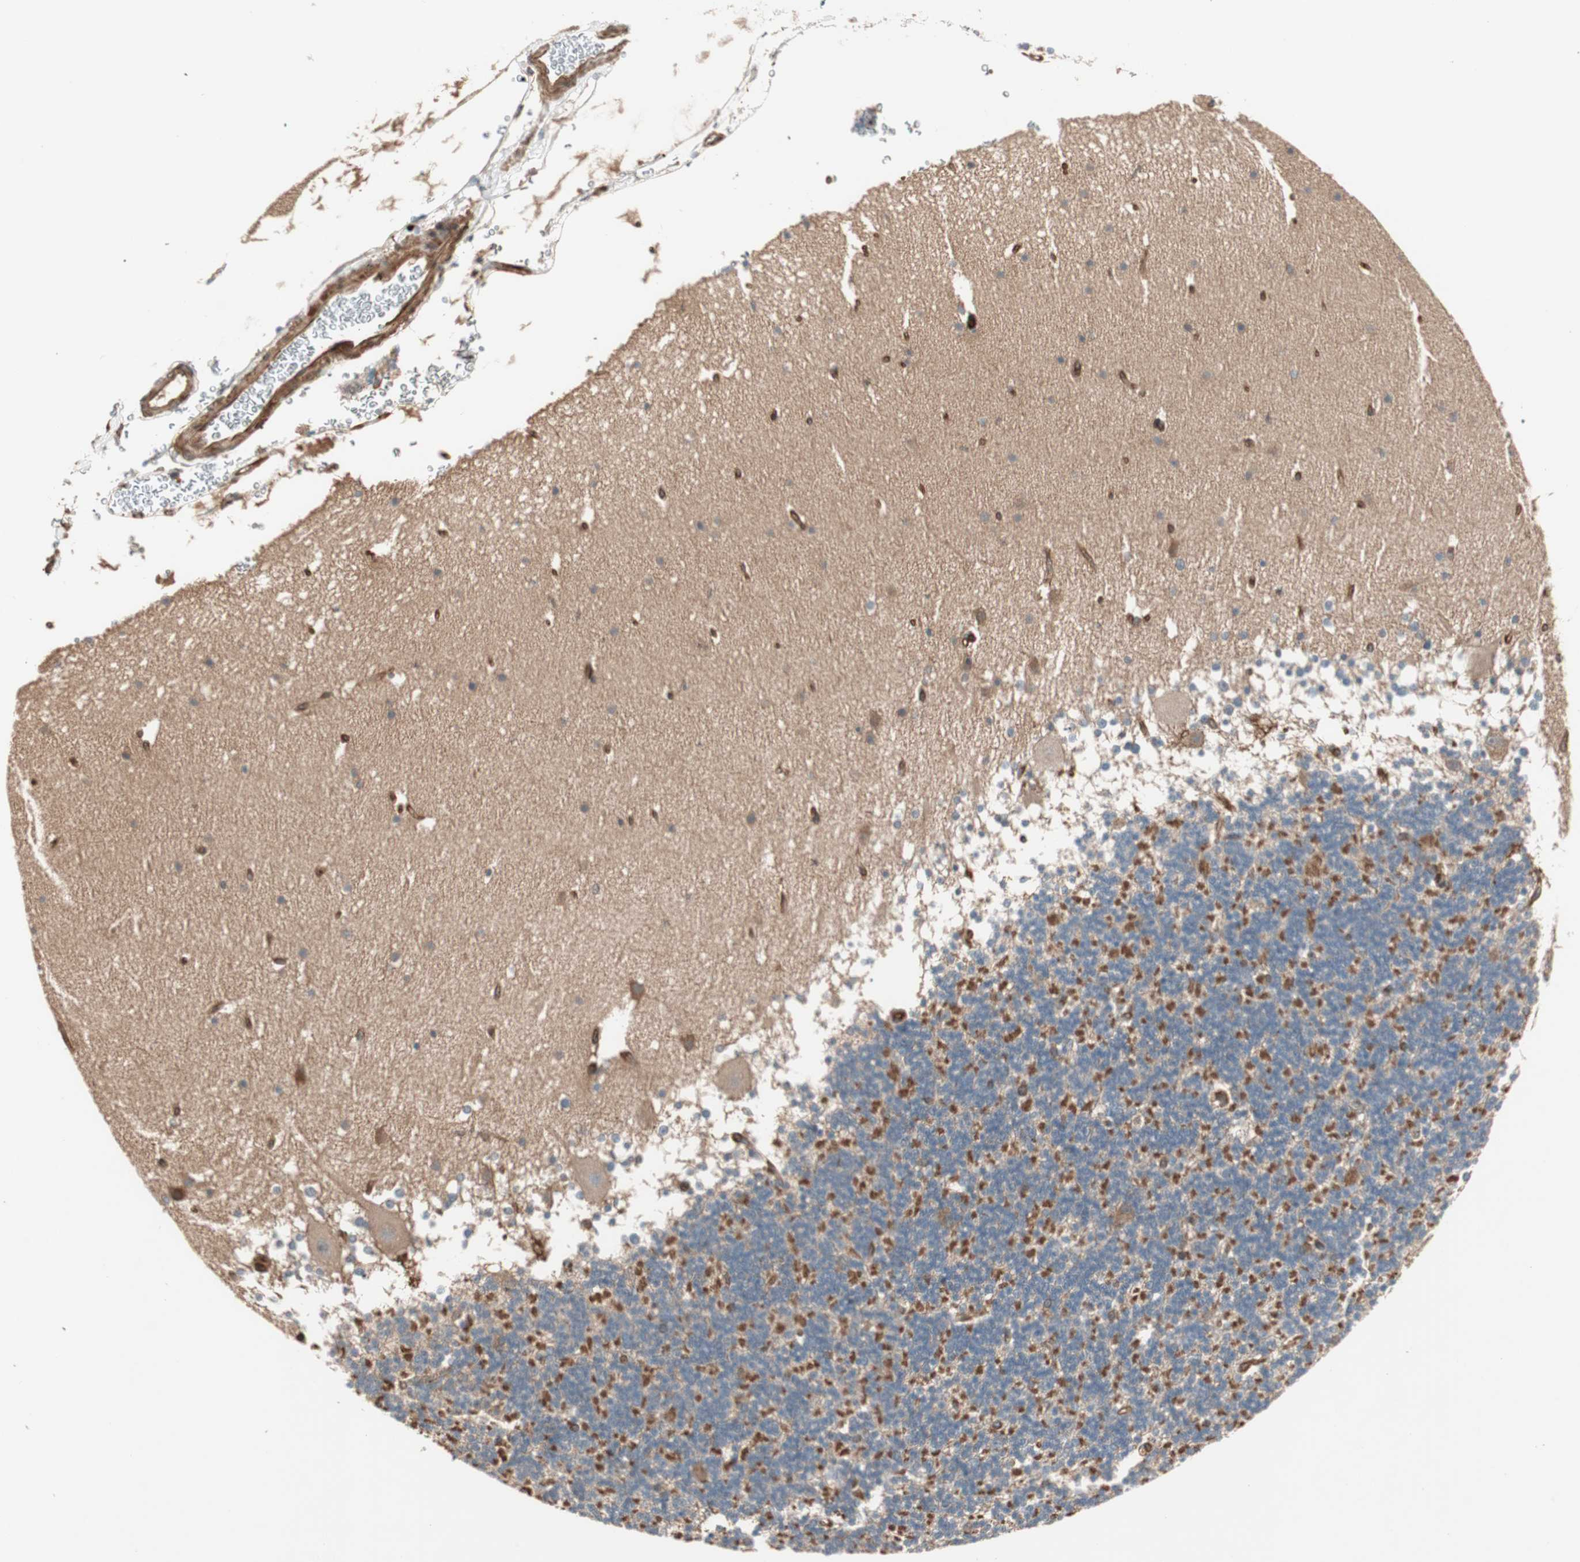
{"staining": {"intensity": "strong", "quantity": "<25%", "location": "cytoplasmic/membranous"}, "tissue": "cerebellum", "cell_type": "Cells in granular layer", "image_type": "normal", "snomed": [{"axis": "morphology", "description": "Normal tissue, NOS"}, {"axis": "topography", "description": "Cerebellum"}], "caption": "This histopathology image exhibits immunohistochemistry staining of normal human cerebellum, with medium strong cytoplasmic/membranous staining in about <25% of cells in granular layer.", "gene": "TCP11L1", "patient": {"sex": "female", "age": 19}}